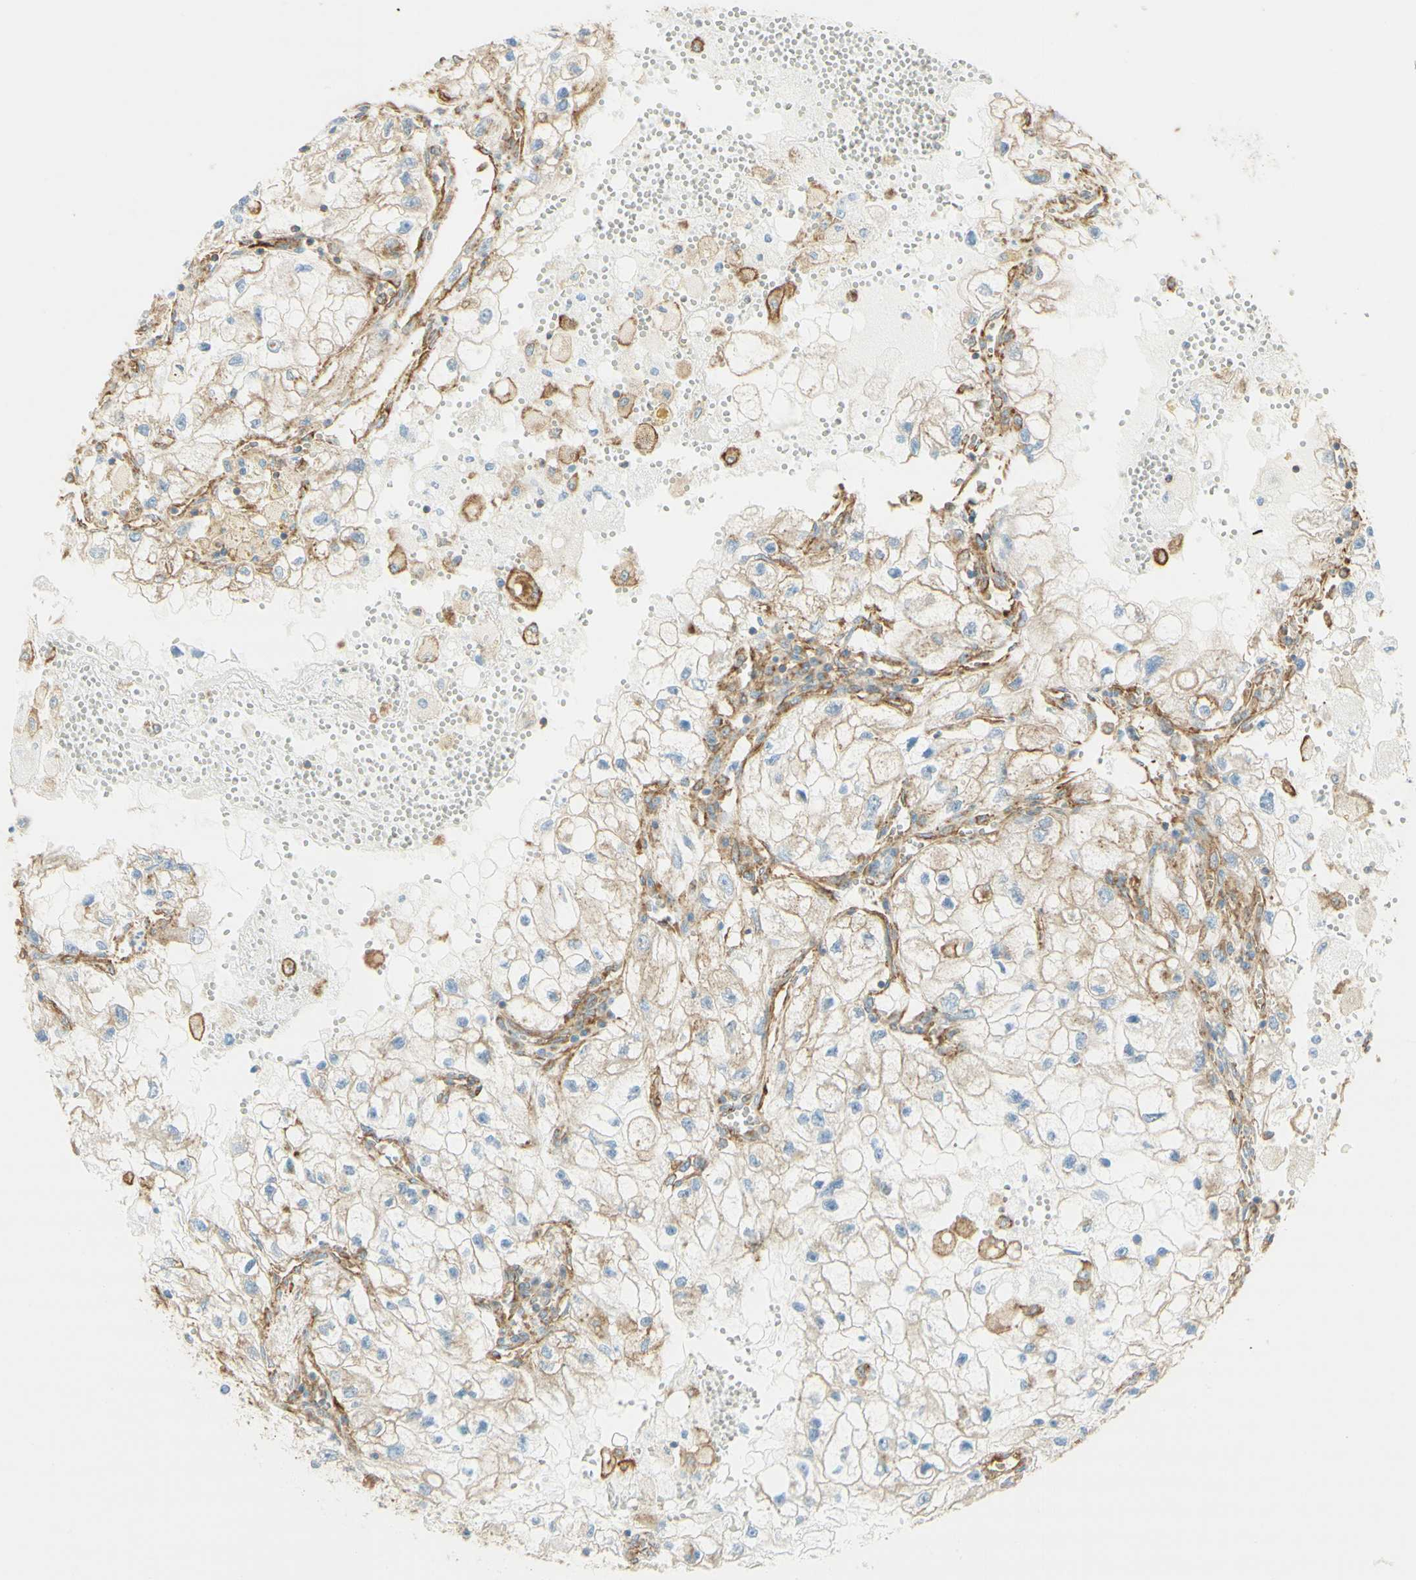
{"staining": {"intensity": "negative", "quantity": "none", "location": "none"}, "tissue": "renal cancer", "cell_type": "Tumor cells", "image_type": "cancer", "snomed": [{"axis": "morphology", "description": "Adenocarcinoma, NOS"}, {"axis": "topography", "description": "Kidney"}], "caption": "This is an immunohistochemistry histopathology image of renal adenocarcinoma. There is no staining in tumor cells.", "gene": "CLTC", "patient": {"sex": "female", "age": 70}}